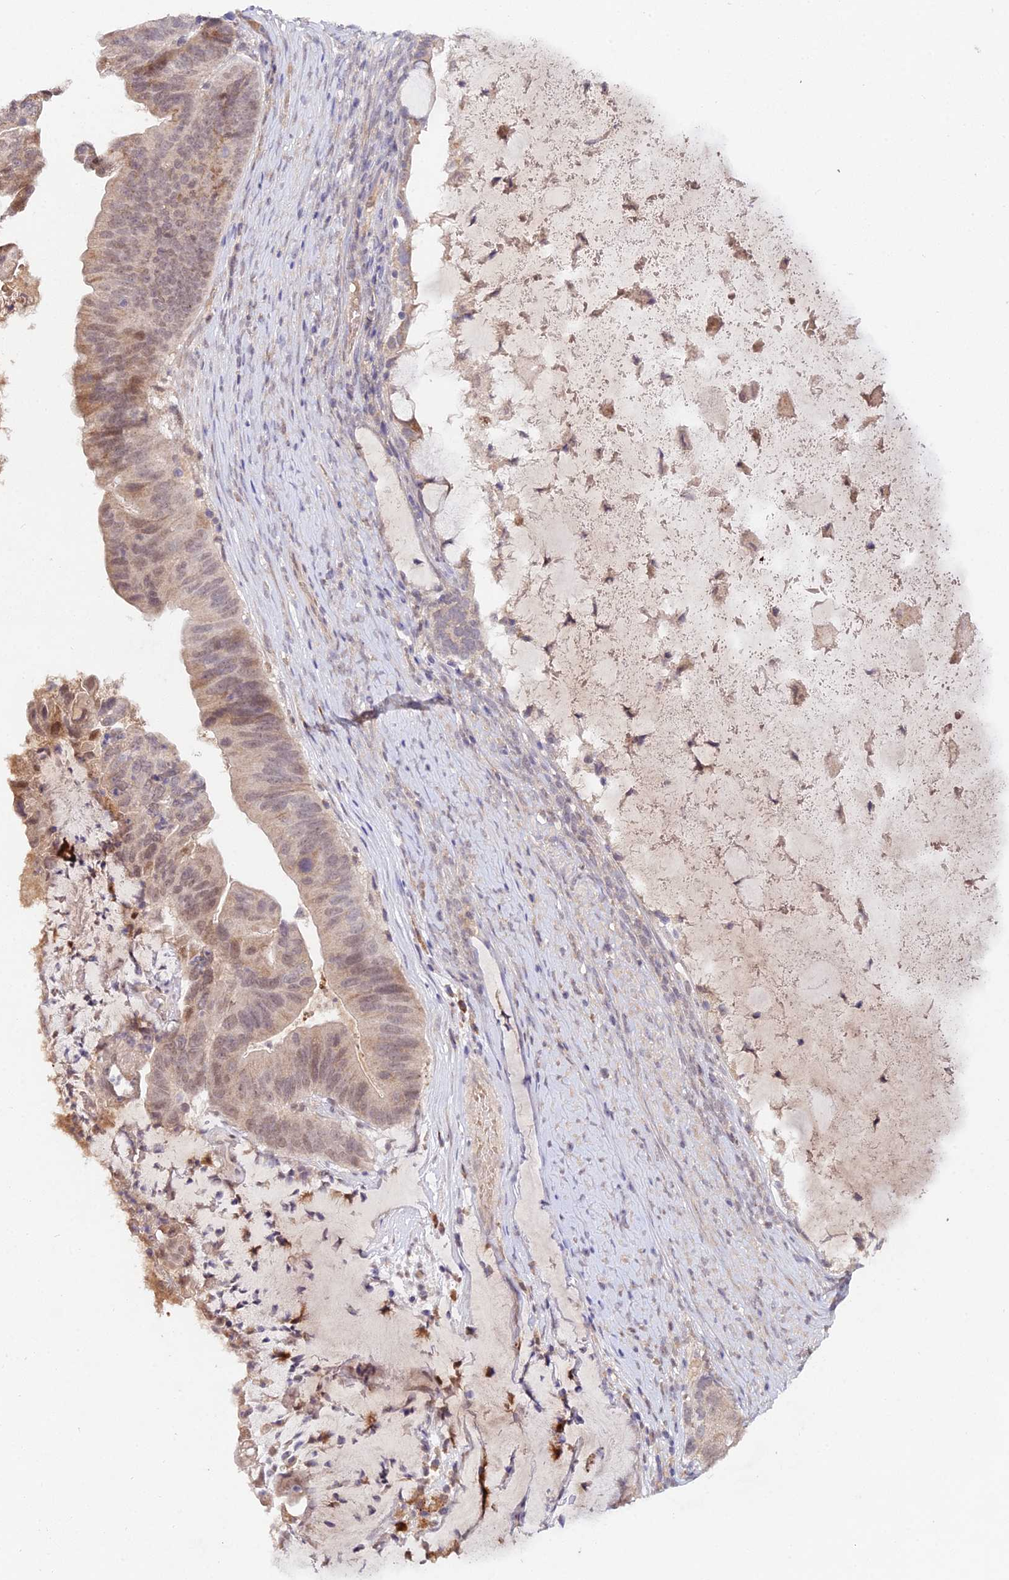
{"staining": {"intensity": "moderate", "quantity": ">75%", "location": "cytoplasmic/membranous,nuclear"}, "tissue": "ovarian cancer", "cell_type": "Tumor cells", "image_type": "cancer", "snomed": [{"axis": "morphology", "description": "Cystadenocarcinoma, mucinous, NOS"}, {"axis": "topography", "description": "Ovary"}], "caption": "Ovarian cancer tissue displays moderate cytoplasmic/membranous and nuclear expression in approximately >75% of tumor cells, visualized by immunohistochemistry.", "gene": "WDR43", "patient": {"sex": "female", "age": 61}}